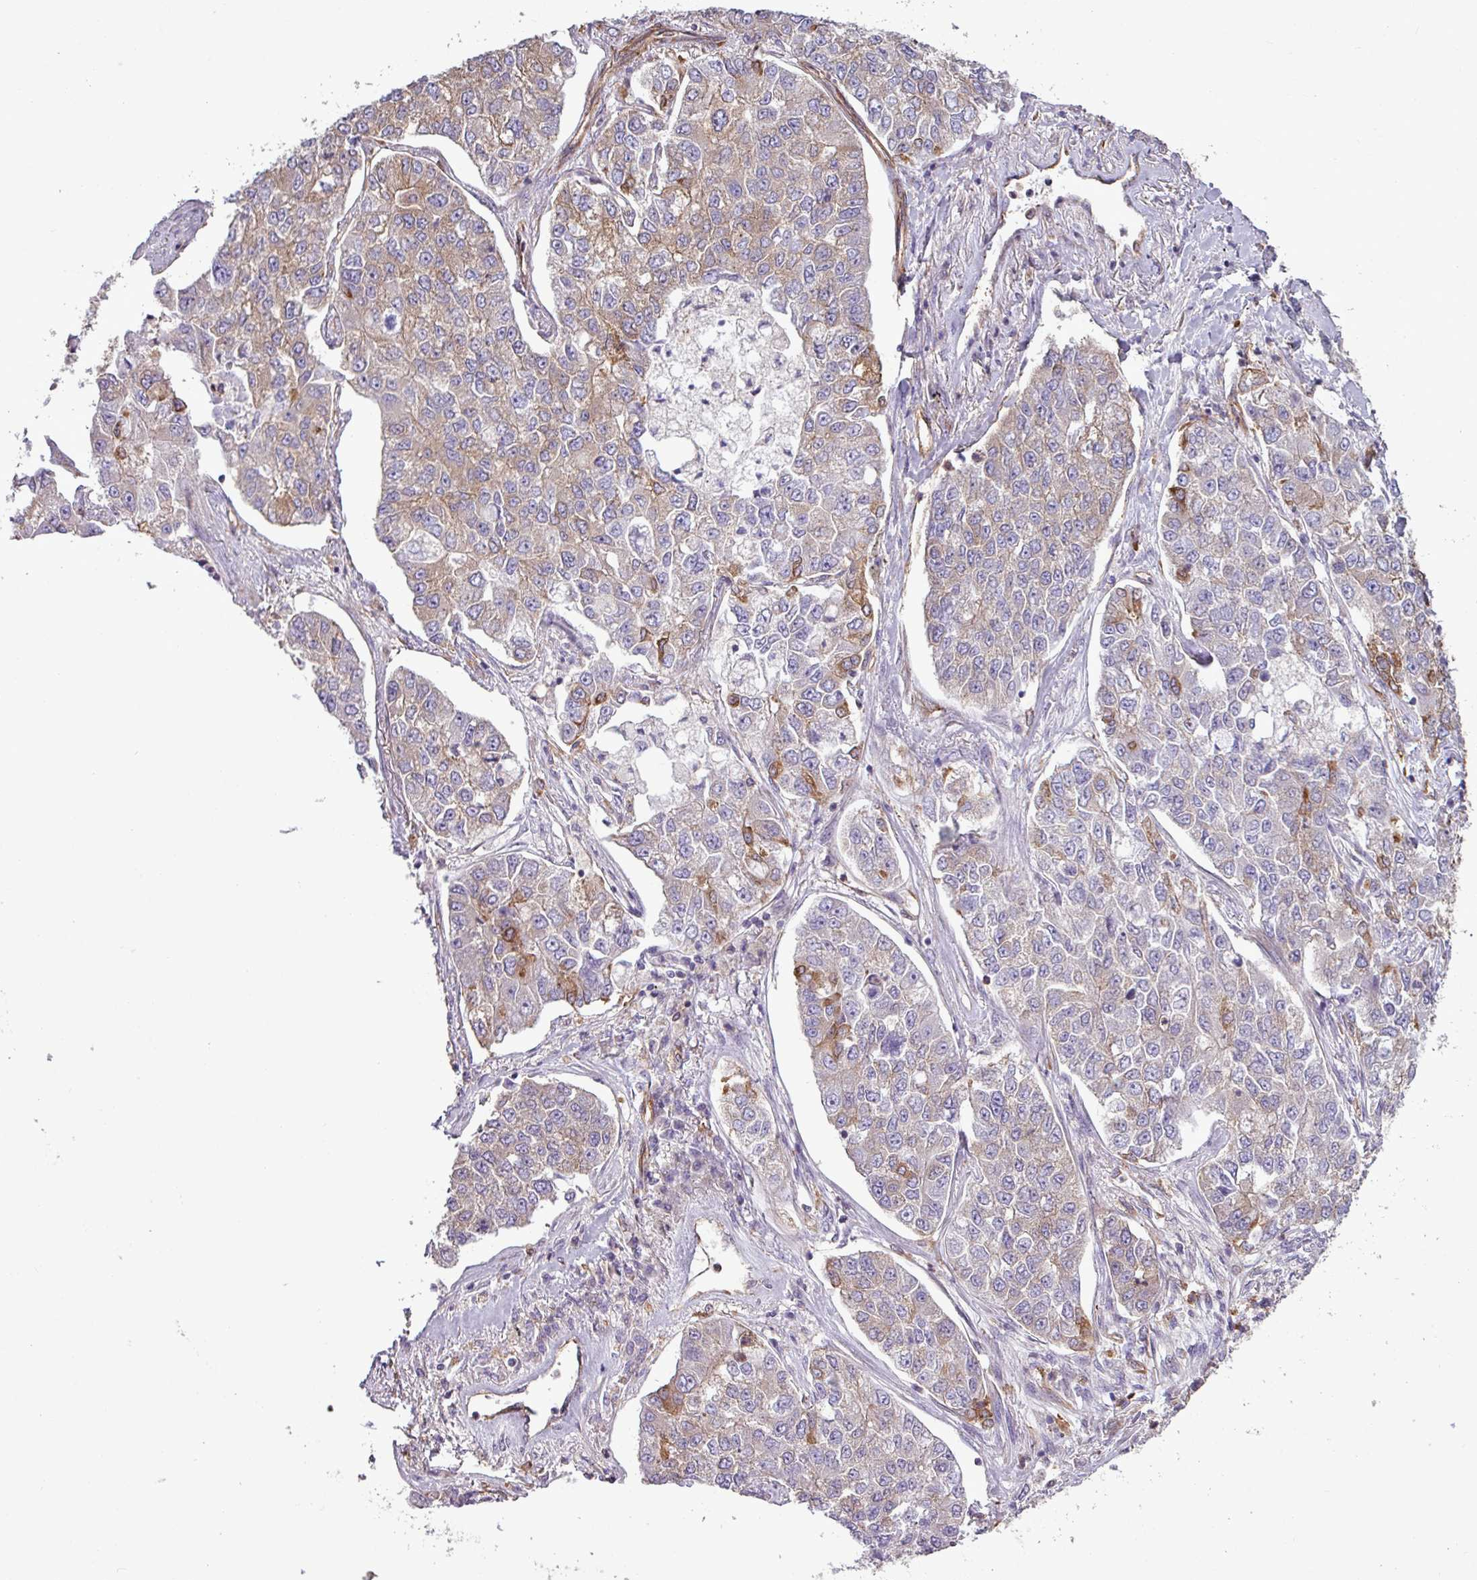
{"staining": {"intensity": "weak", "quantity": "25%-75%", "location": "cytoplasmic/membranous"}, "tissue": "lung cancer", "cell_type": "Tumor cells", "image_type": "cancer", "snomed": [{"axis": "morphology", "description": "Adenocarcinoma, NOS"}, {"axis": "topography", "description": "Lung"}], "caption": "Lung cancer (adenocarcinoma) tissue exhibits weak cytoplasmic/membranous positivity in about 25%-75% of tumor cells", "gene": "PACSIN2", "patient": {"sex": "male", "age": 49}}